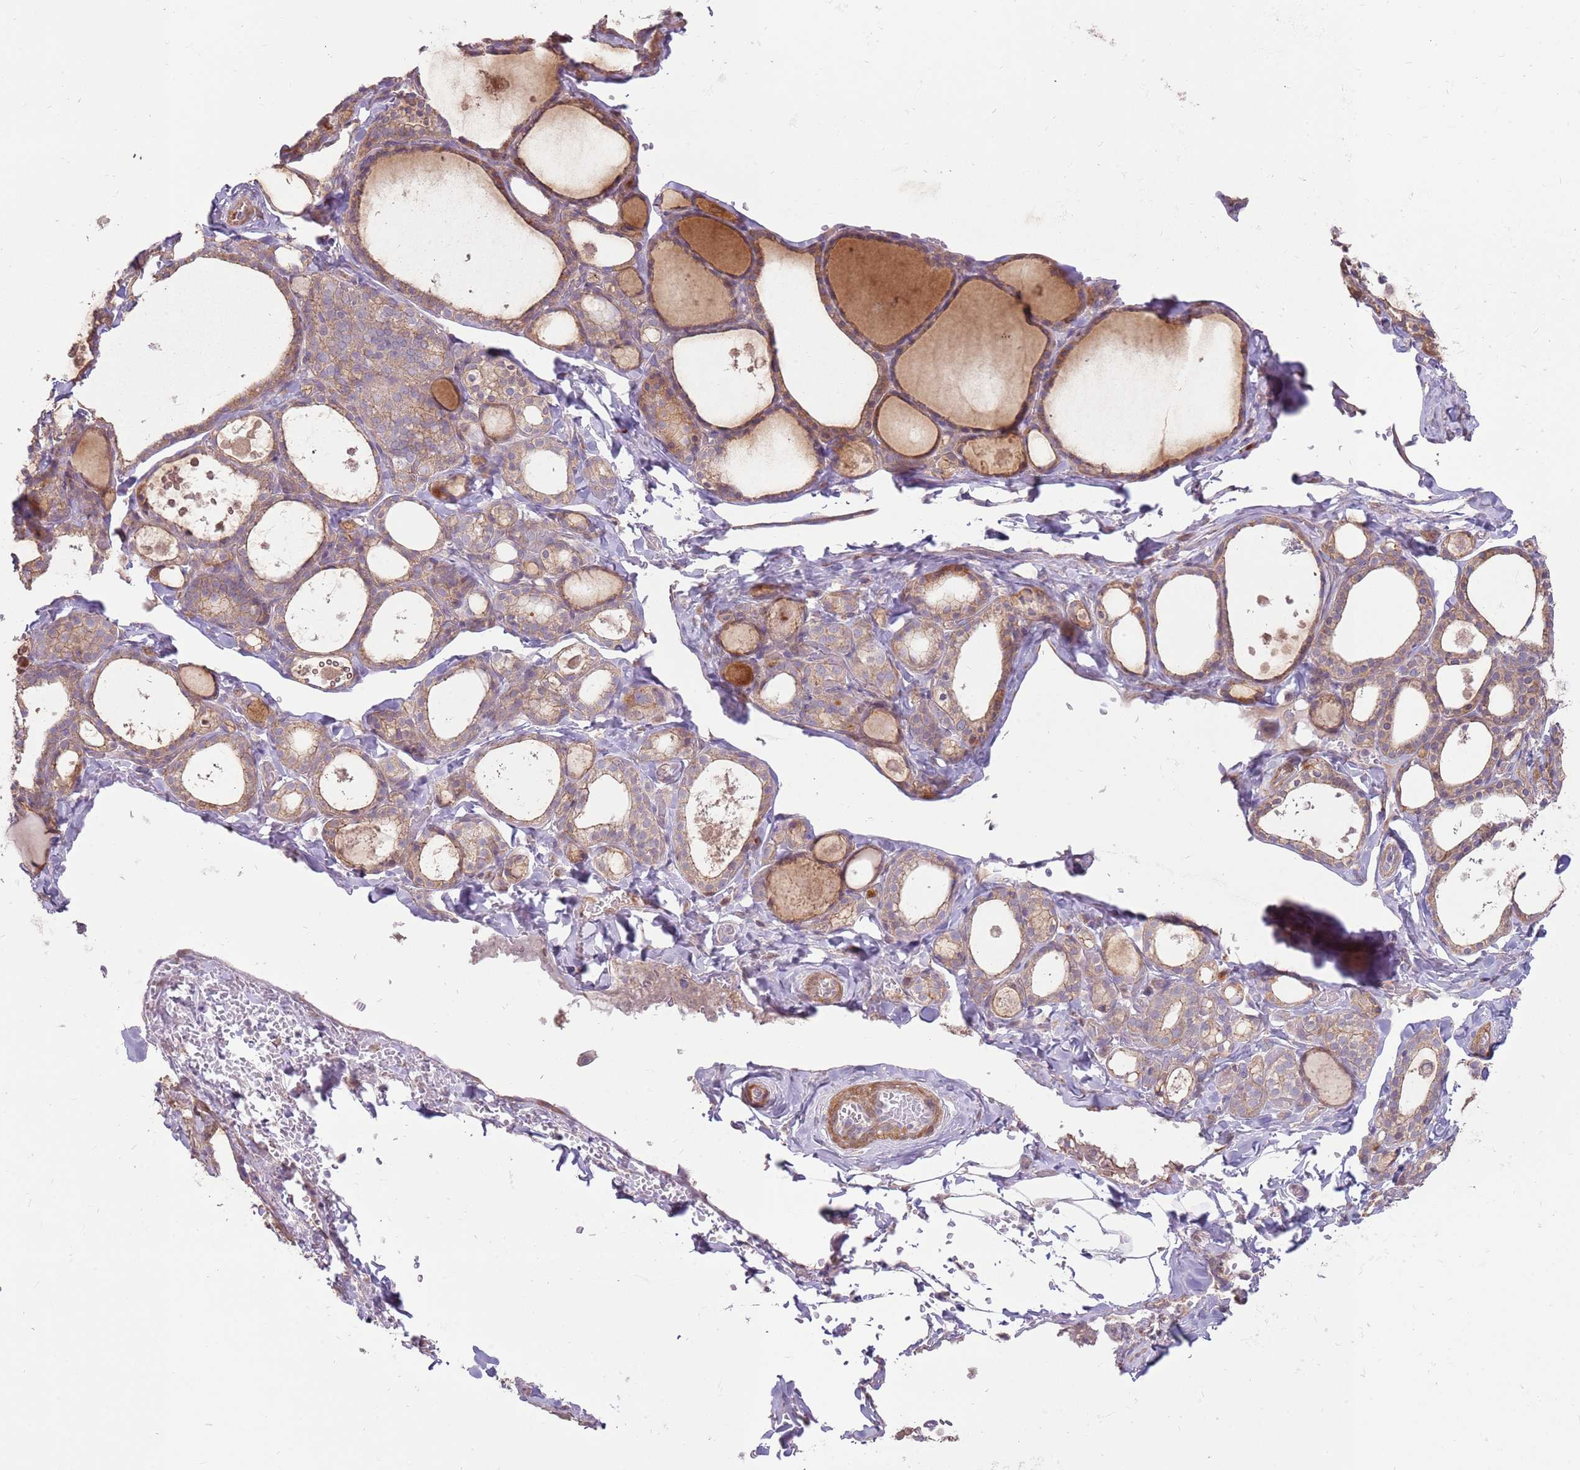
{"staining": {"intensity": "weak", "quantity": "25%-75%", "location": "cytoplasmic/membranous"}, "tissue": "thyroid gland", "cell_type": "Glandular cells", "image_type": "normal", "snomed": [{"axis": "morphology", "description": "Normal tissue, NOS"}, {"axis": "topography", "description": "Thyroid gland"}], "caption": "Immunohistochemistry staining of unremarkable thyroid gland, which demonstrates low levels of weak cytoplasmic/membranous expression in approximately 25%-75% of glandular cells indicating weak cytoplasmic/membranous protein expression. The staining was performed using DAB (3,3'-diaminobenzidine) (brown) for protein detection and nuclei were counterstained in hematoxylin (blue).", "gene": "SPATA31D1", "patient": {"sex": "male", "age": 56}}